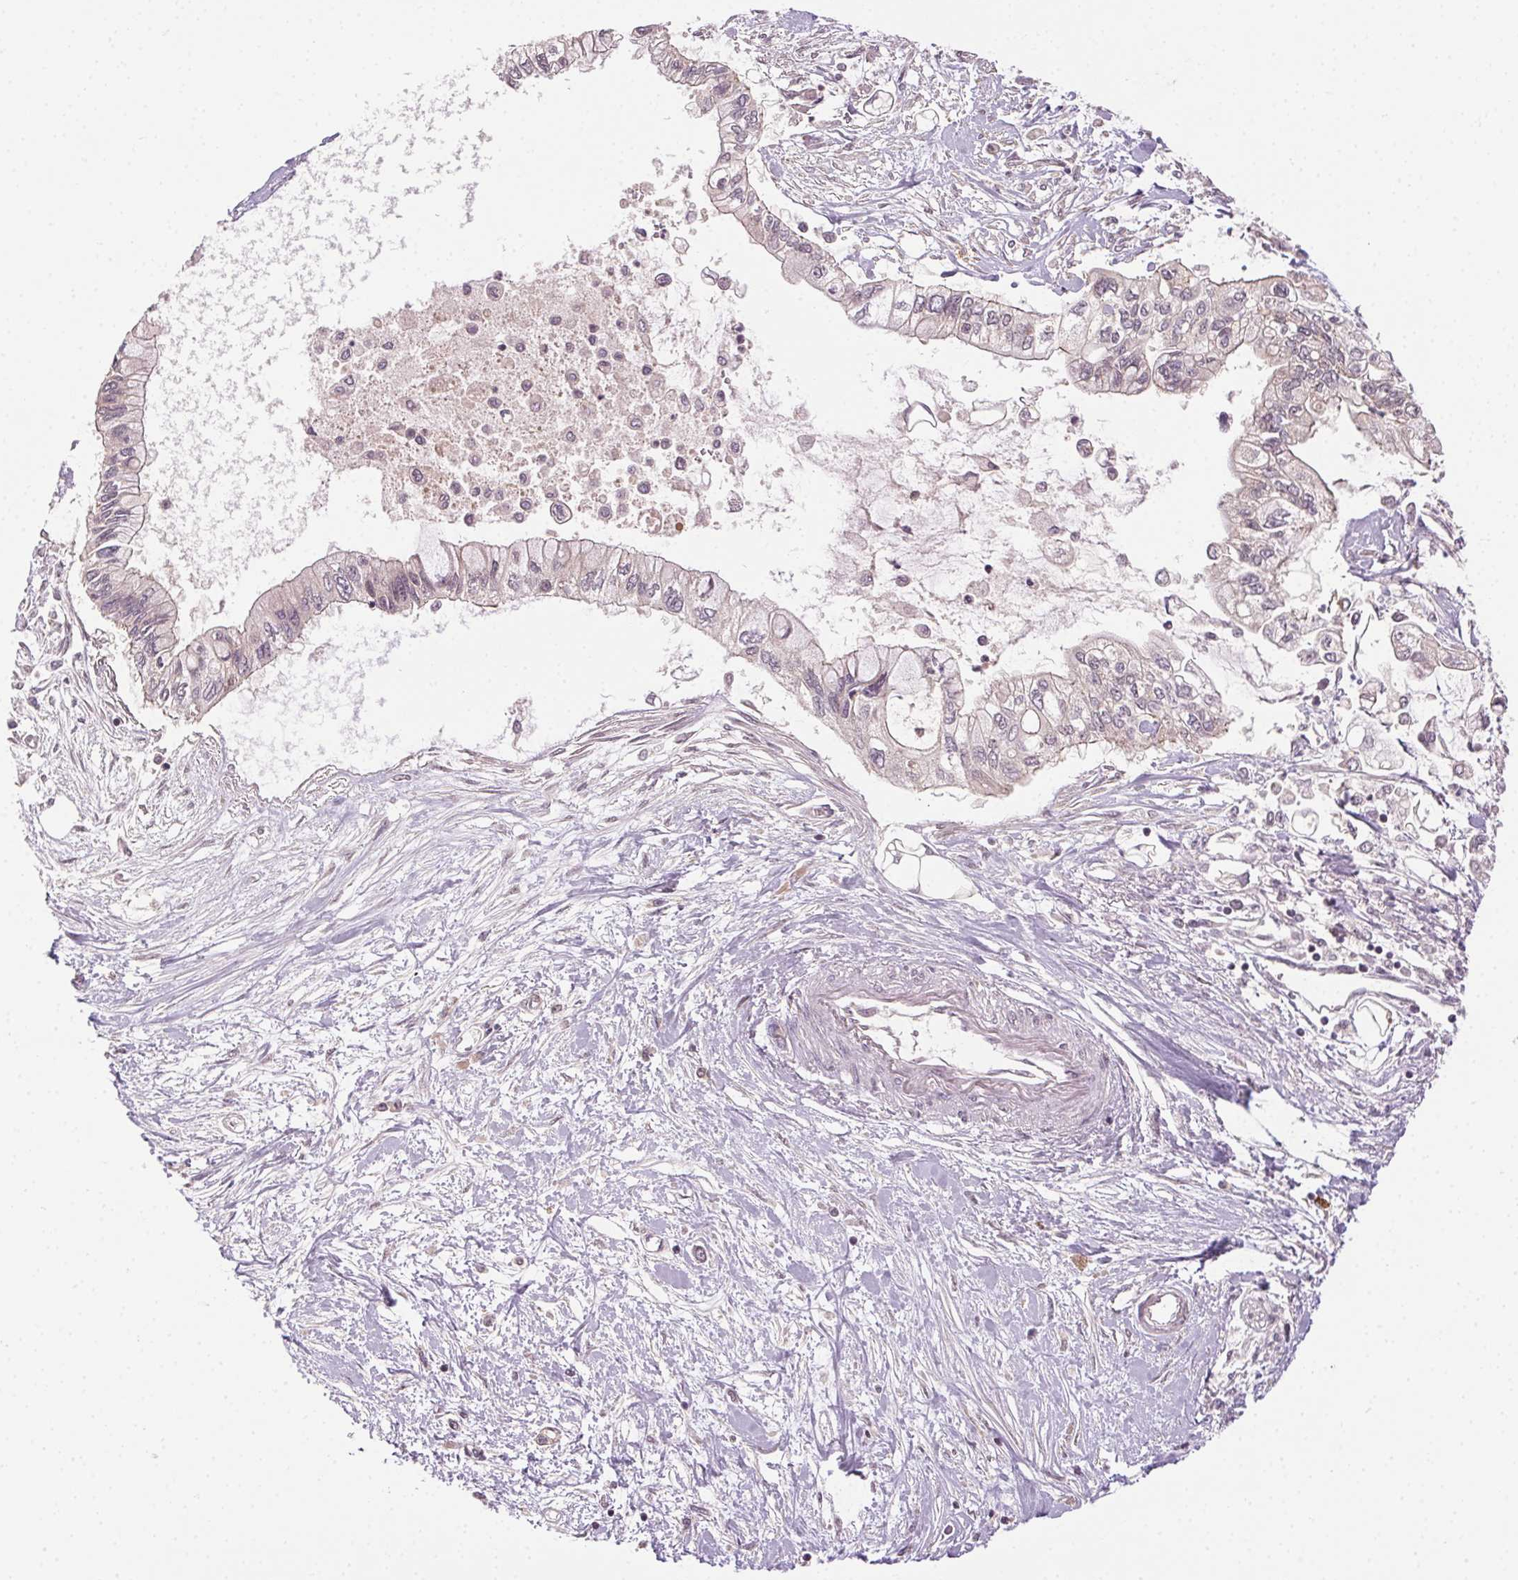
{"staining": {"intensity": "negative", "quantity": "none", "location": "none"}, "tissue": "pancreatic cancer", "cell_type": "Tumor cells", "image_type": "cancer", "snomed": [{"axis": "morphology", "description": "Adenocarcinoma, NOS"}, {"axis": "topography", "description": "Pancreas"}], "caption": "High magnification brightfield microscopy of pancreatic cancer (adenocarcinoma) stained with DAB (3,3'-diaminobenzidine) (brown) and counterstained with hematoxylin (blue): tumor cells show no significant expression.", "gene": "ATP1B3", "patient": {"sex": "female", "age": 77}}